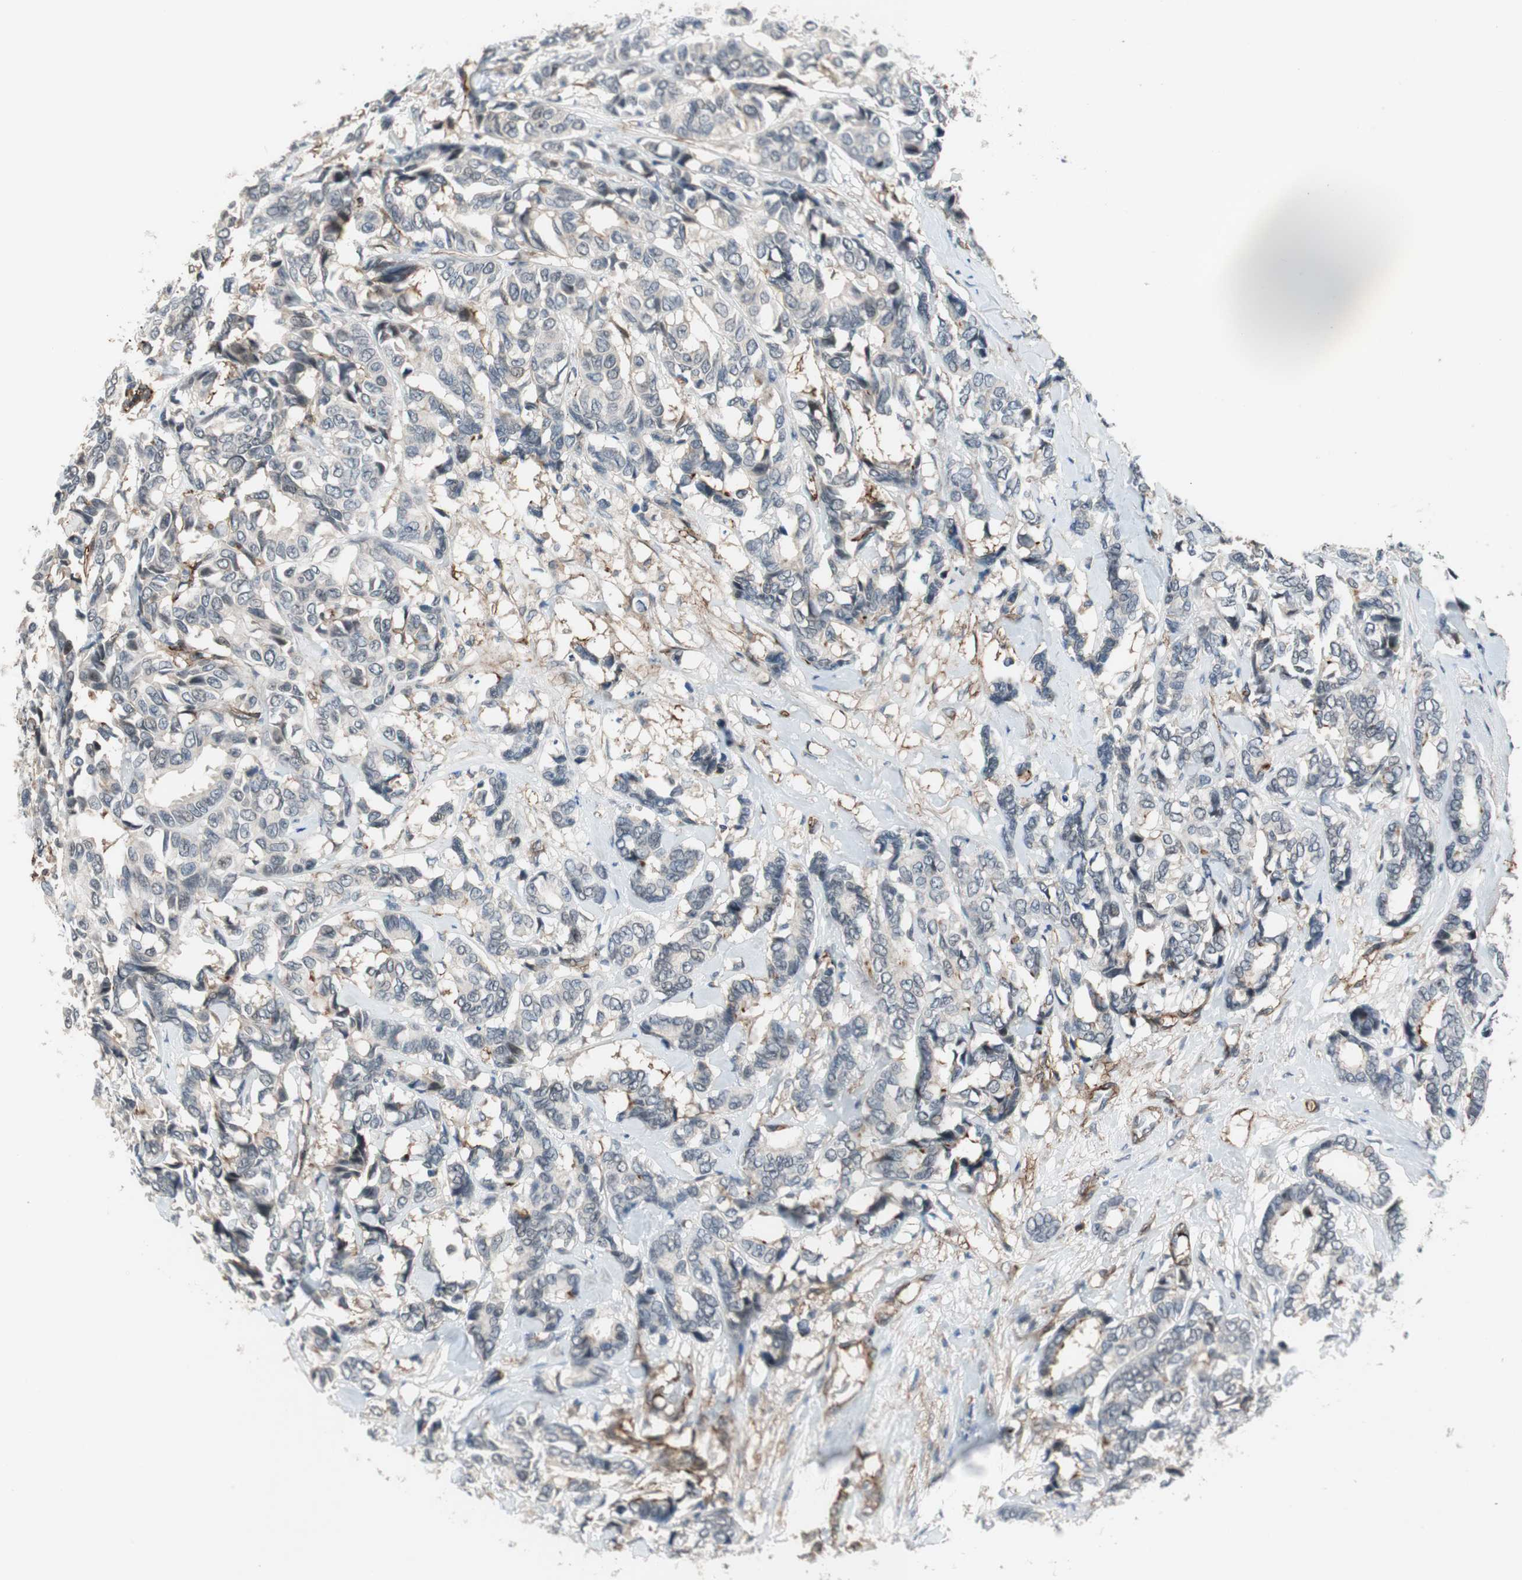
{"staining": {"intensity": "negative", "quantity": "none", "location": "none"}, "tissue": "breast cancer", "cell_type": "Tumor cells", "image_type": "cancer", "snomed": [{"axis": "morphology", "description": "Duct carcinoma"}, {"axis": "topography", "description": "Breast"}], "caption": "Tumor cells show no significant protein expression in breast intraductal carcinoma.", "gene": "GRHL1", "patient": {"sex": "female", "age": 87}}